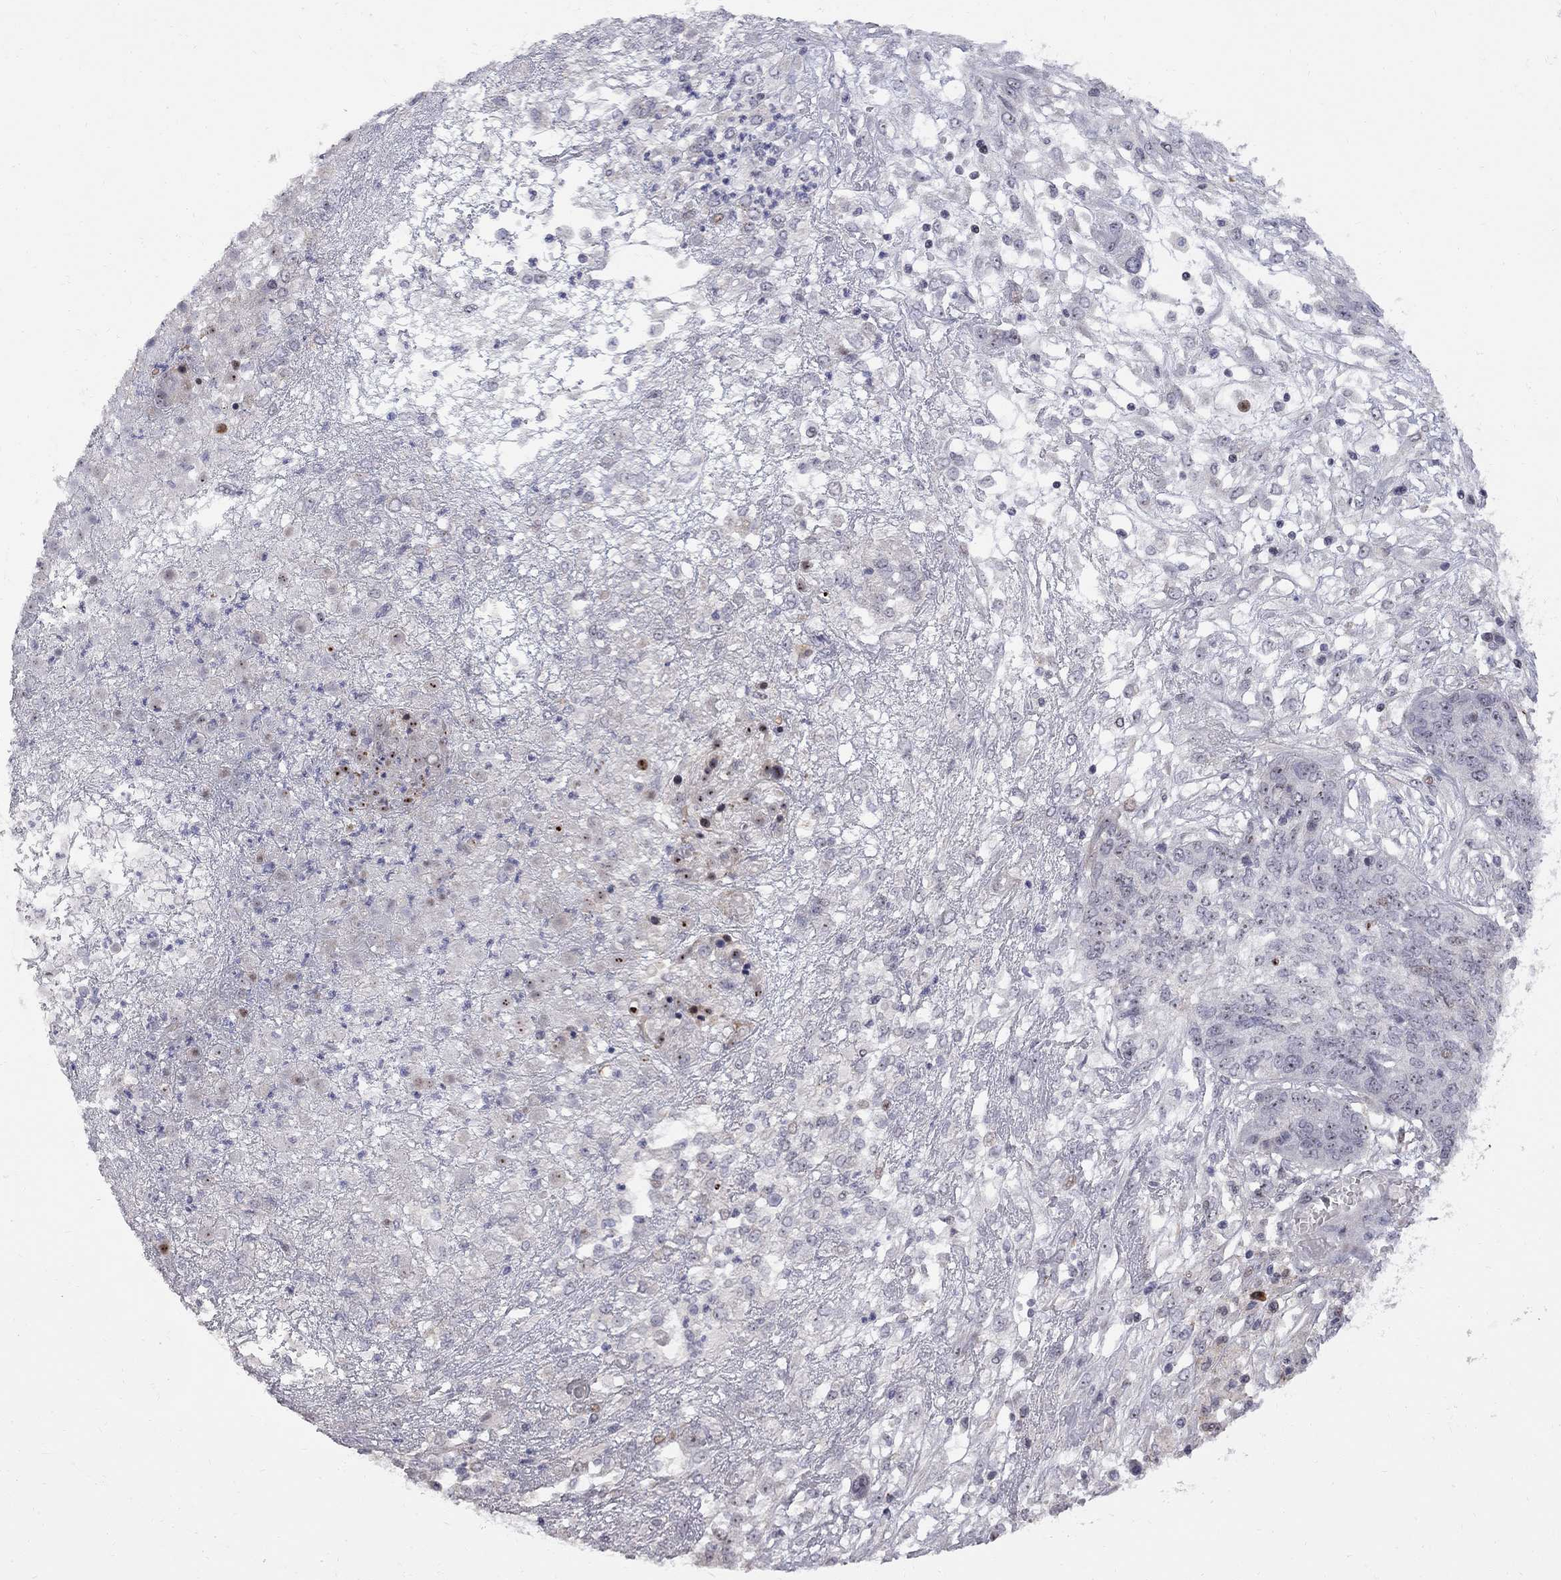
{"staining": {"intensity": "weak", "quantity": "<25%", "location": "nuclear"}, "tissue": "ovarian cancer", "cell_type": "Tumor cells", "image_type": "cancer", "snomed": [{"axis": "morphology", "description": "Cystadenocarcinoma, serous, NOS"}, {"axis": "topography", "description": "Ovary"}], "caption": "Tumor cells show no significant protein expression in ovarian cancer (serous cystadenocarcinoma). (Stains: DAB IHC with hematoxylin counter stain, Microscopy: brightfield microscopy at high magnification).", "gene": "DHX33", "patient": {"sex": "female", "age": 67}}